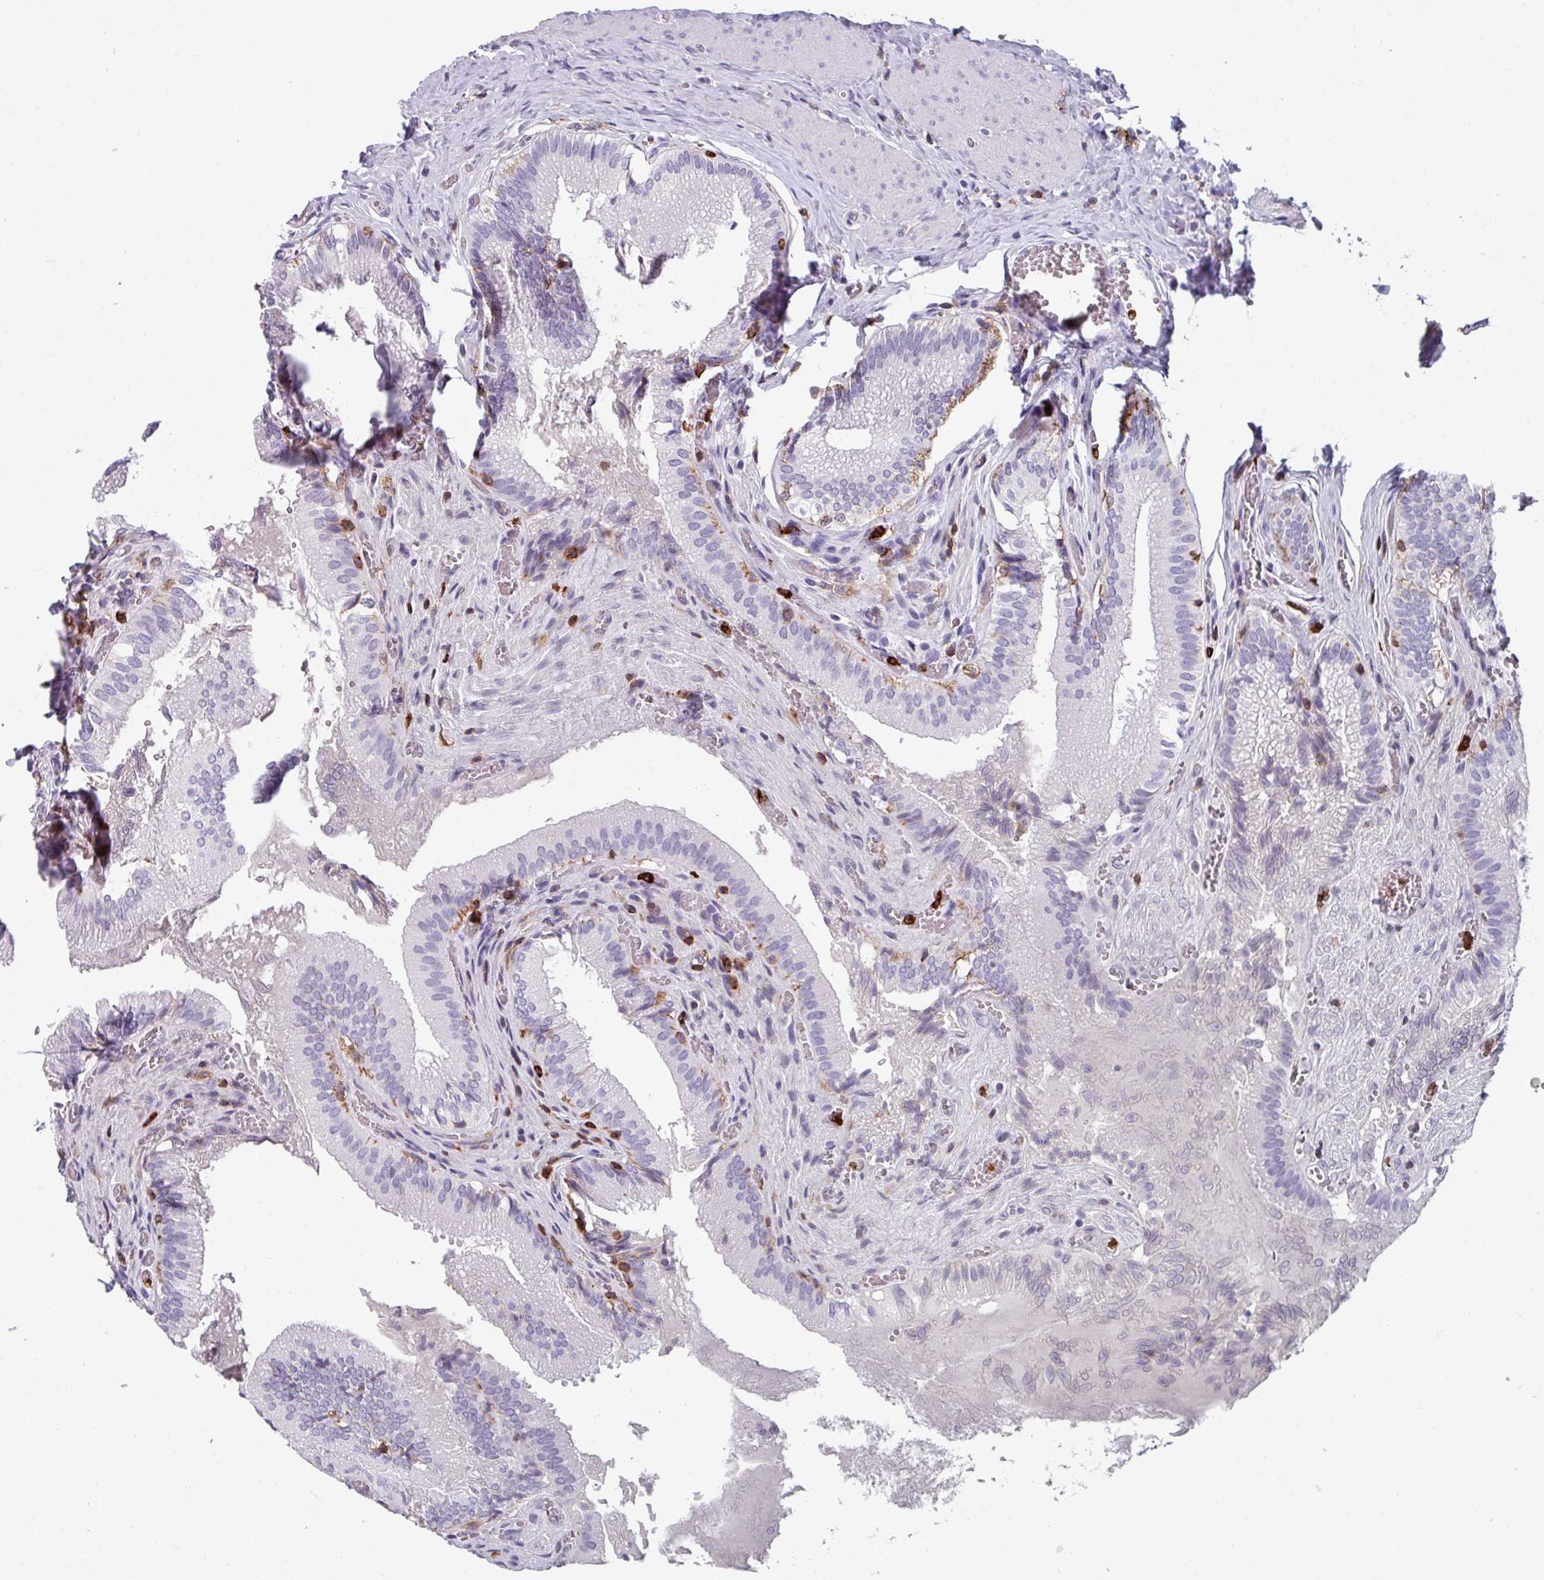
{"staining": {"intensity": "negative", "quantity": "none", "location": "none"}, "tissue": "gallbladder", "cell_type": "Glandular cells", "image_type": "normal", "snomed": [{"axis": "morphology", "description": "Normal tissue, NOS"}, {"axis": "topography", "description": "Gallbladder"}, {"axis": "topography", "description": "Peripheral nerve tissue"}], "caption": "High magnification brightfield microscopy of normal gallbladder stained with DAB (3,3'-diaminobenzidine) (brown) and counterstained with hematoxylin (blue): glandular cells show no significant staining.", "gene": "EXOSC5", "patient": {"sex": "male", "age": 17}}